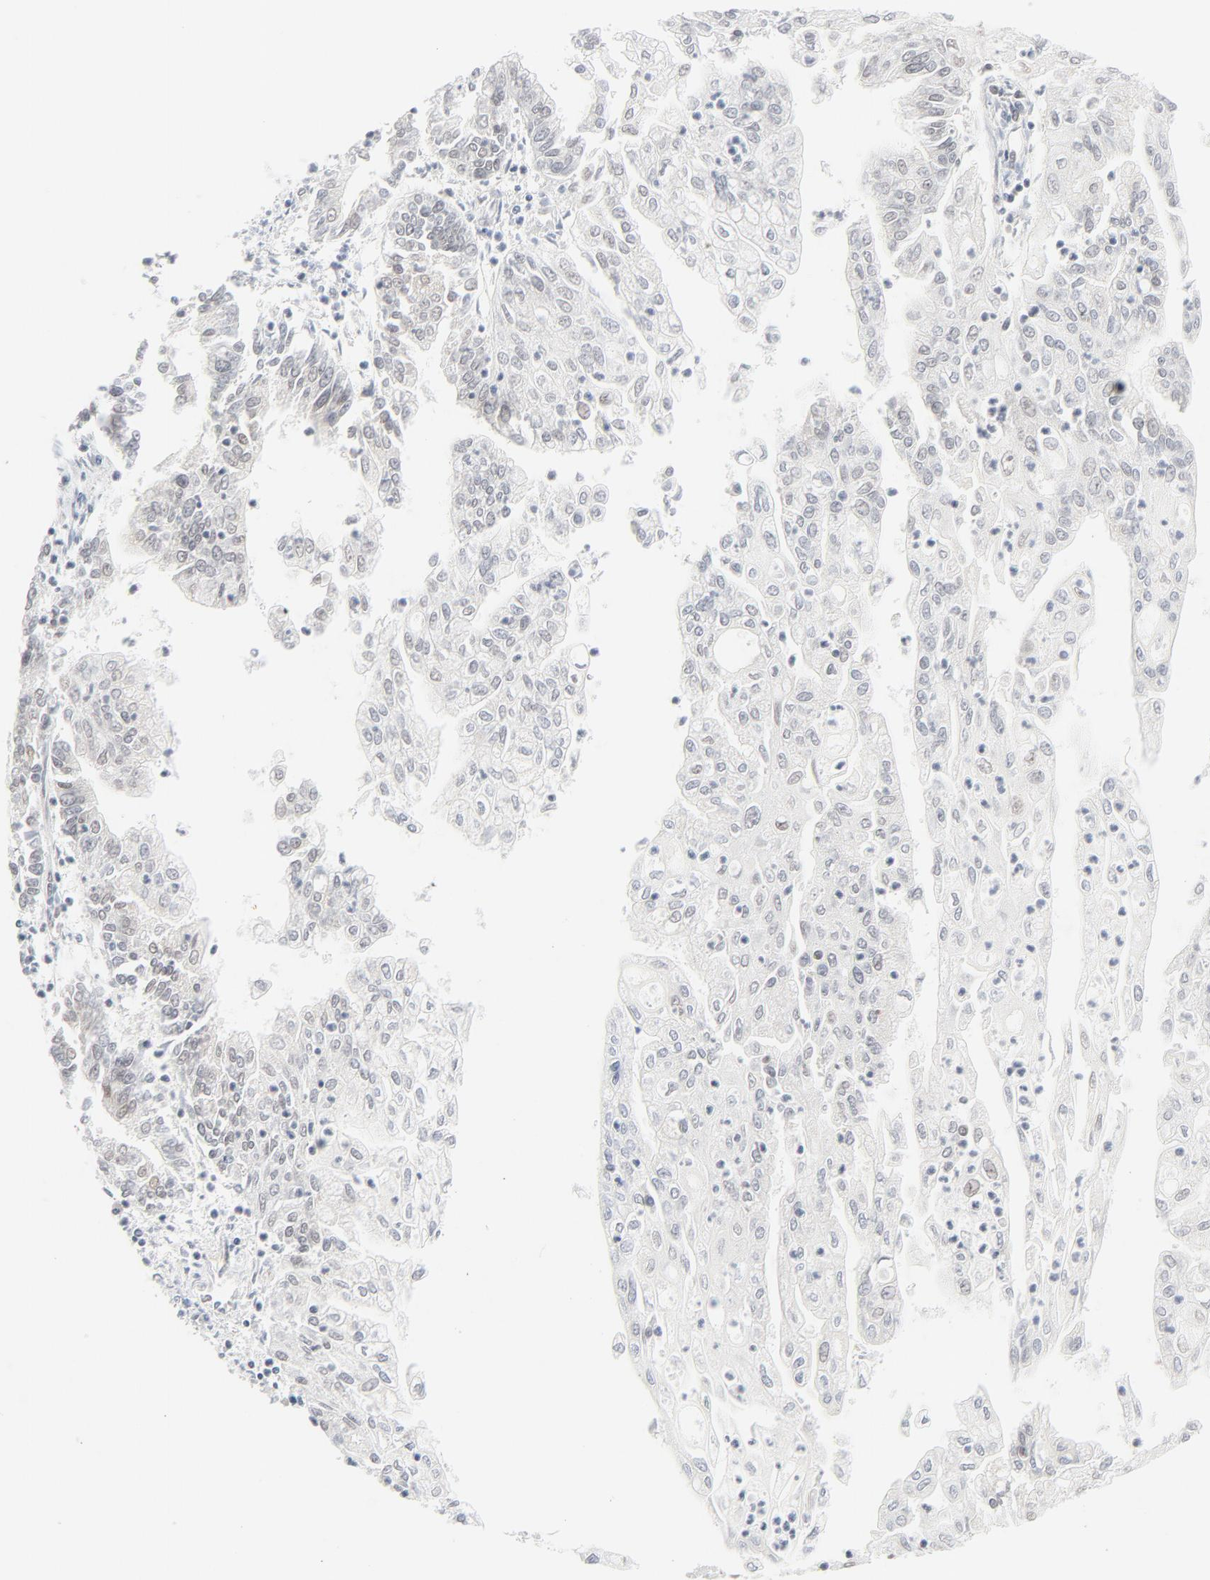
{"staining": {"intensity": "weak", "quantity": "25%-75%", "location": "cytoplasmic/membranous,nuclear"}, "tissue": "endometrial cancer", "cell_type": "Tumor cells", "image_type": "cancer", "snomed": [{"axis": "morphology", "description": "Adenocarcinoma, NOS"}, {"axis": "topography", "description": "Endometrium"}], "caption": "DAB immunohistochemical staining of human endometrial cancer (adenocarcinoma) reveals weak cytoplasmic/membranous and nuclear protein staining in about 25%-75% of tumor cells. (Stains: DAB (3,3'-diaminobenzidine) in brown, nuclei in blue, Microscopy: brightfield microscopy at high magnification).", "gene": "MAD1L1", "patient": {"sex": "female", "age": 75}}